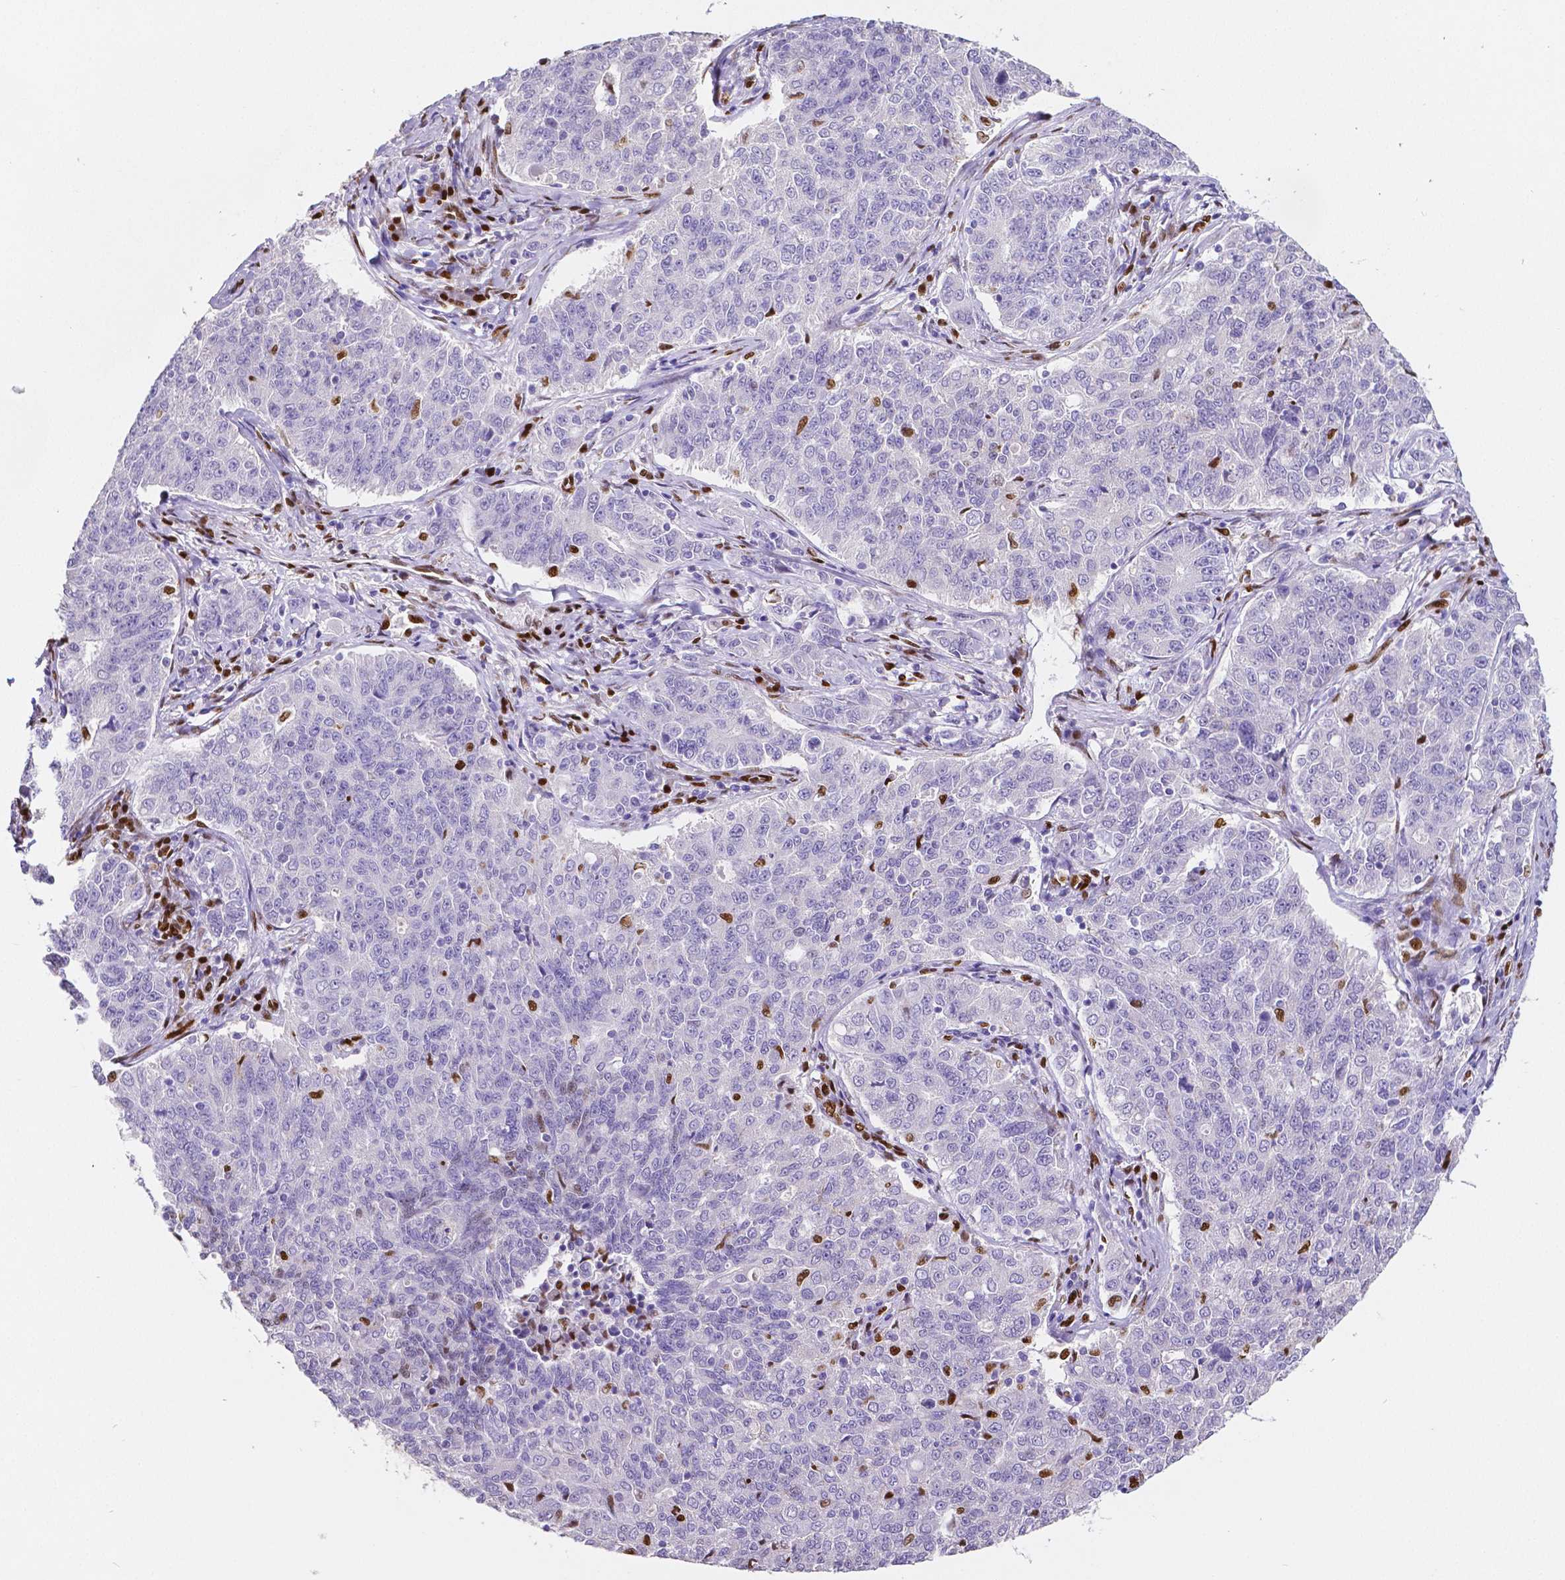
{"staining": {"intensity": "negative", "quantity": "none", "location": "none"}, "tissue": "endometrial cancer", "cell_type": "Tumor cells", "image_type": "cancer", "snomed": [{"axis": "morphology", "description": "Adenocarcinoma, NOS"}, {"axis": "topography", "description": "Endometrium"}], "caption": "Protein analysis of endometrial cancer (adenocarcinoma) exhibits no significant positivity in tumor cells.", "gene": "MEF2C", "patient": {"sex": "female", "age": 43}}